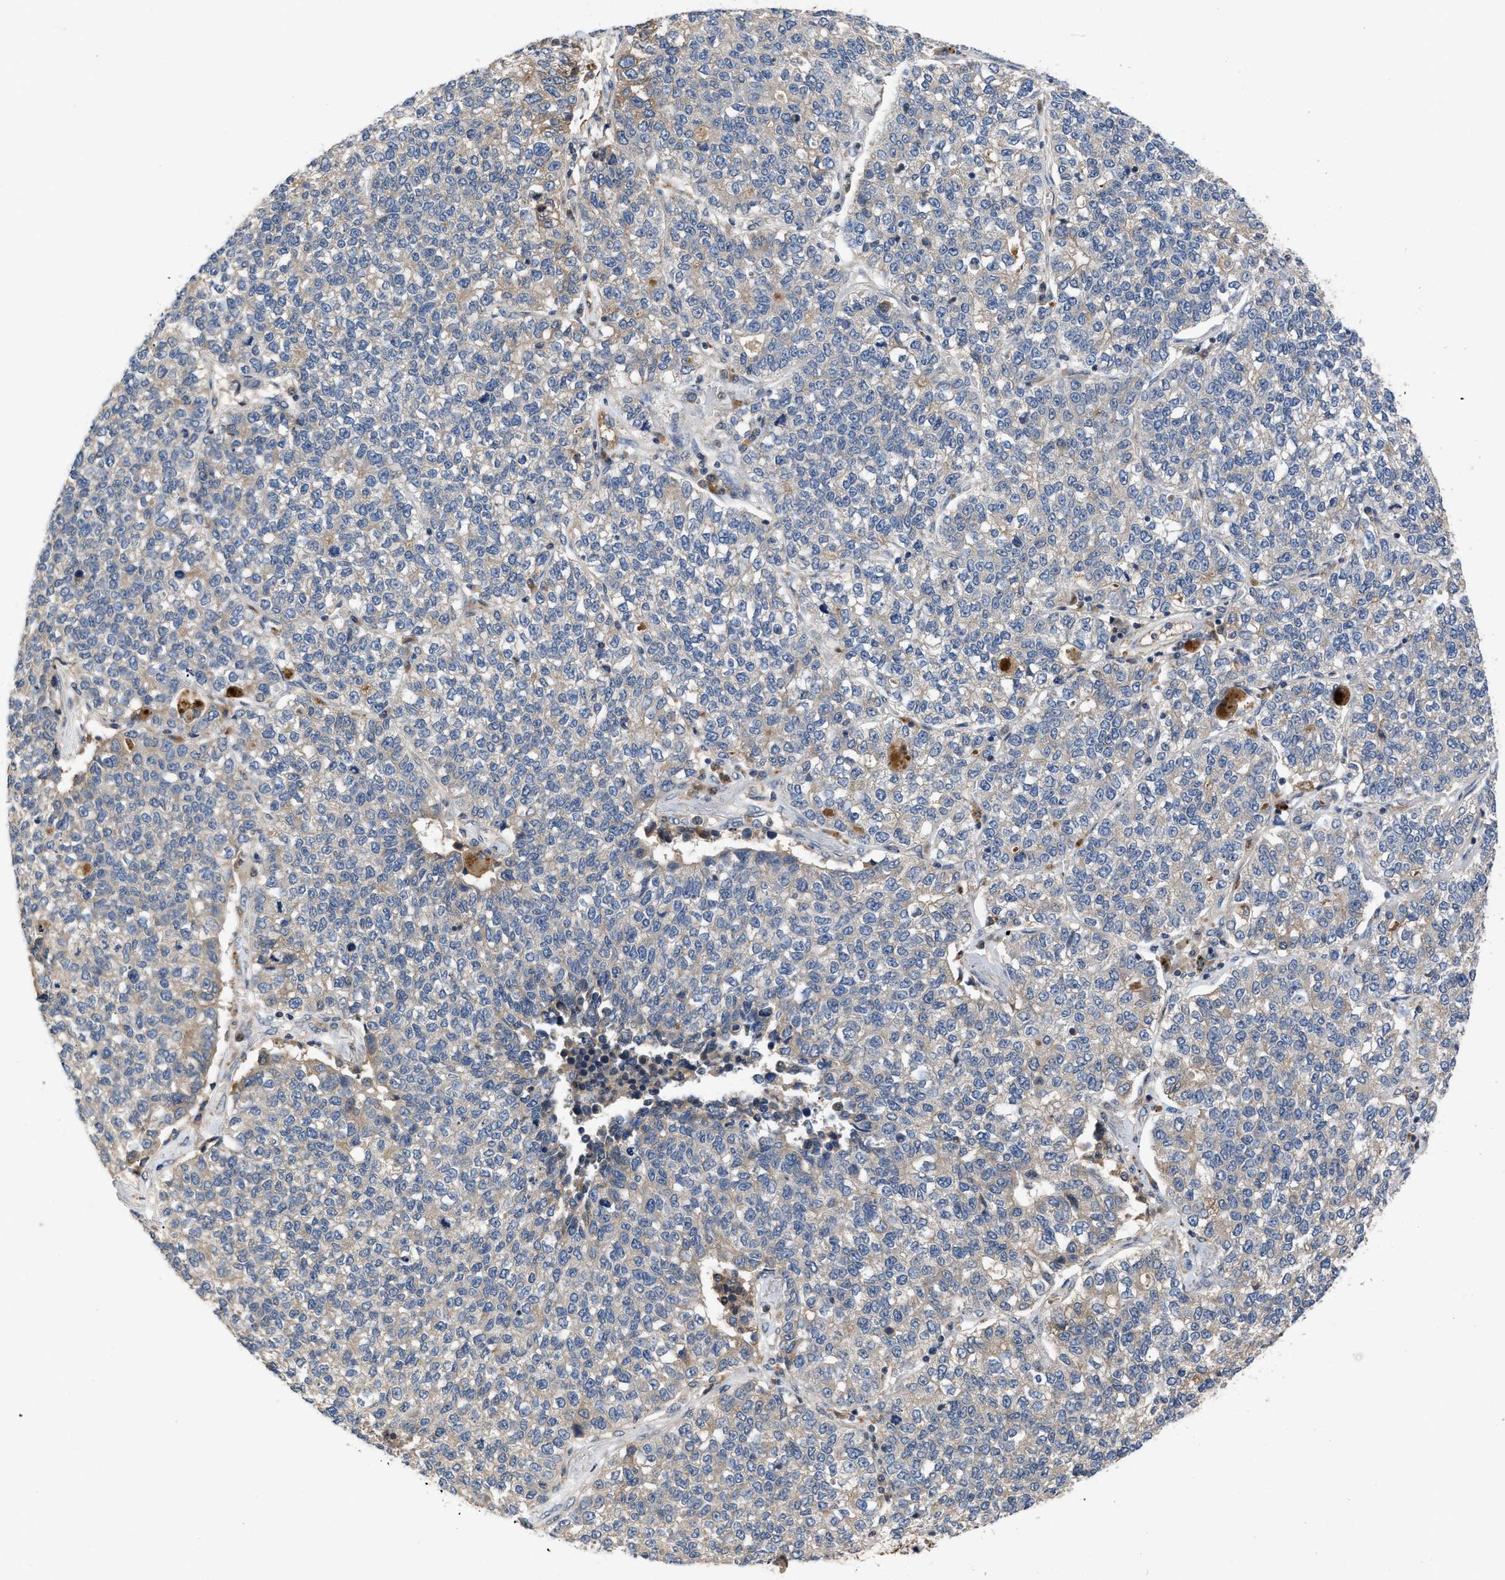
{"staining": {"intensity": "negative", "quantity": "none", "location": "none"}, "tissue": "lung cancer", "cell_type": "Tumor cells", "image_type": "cancer", "snomed": [{"axis": "morphology", "description": "Adenocarcinoma, NOS"}, {"axis": "topography", "description": "Lung"}], "caption": "IHC photomicrograph of lung cancer (adenocarcinoma) stained for a protein (brown), which displays no expression in tumor cells.", "gene": "VPS4A", "patient": {"sex": "male", "age": 49}}